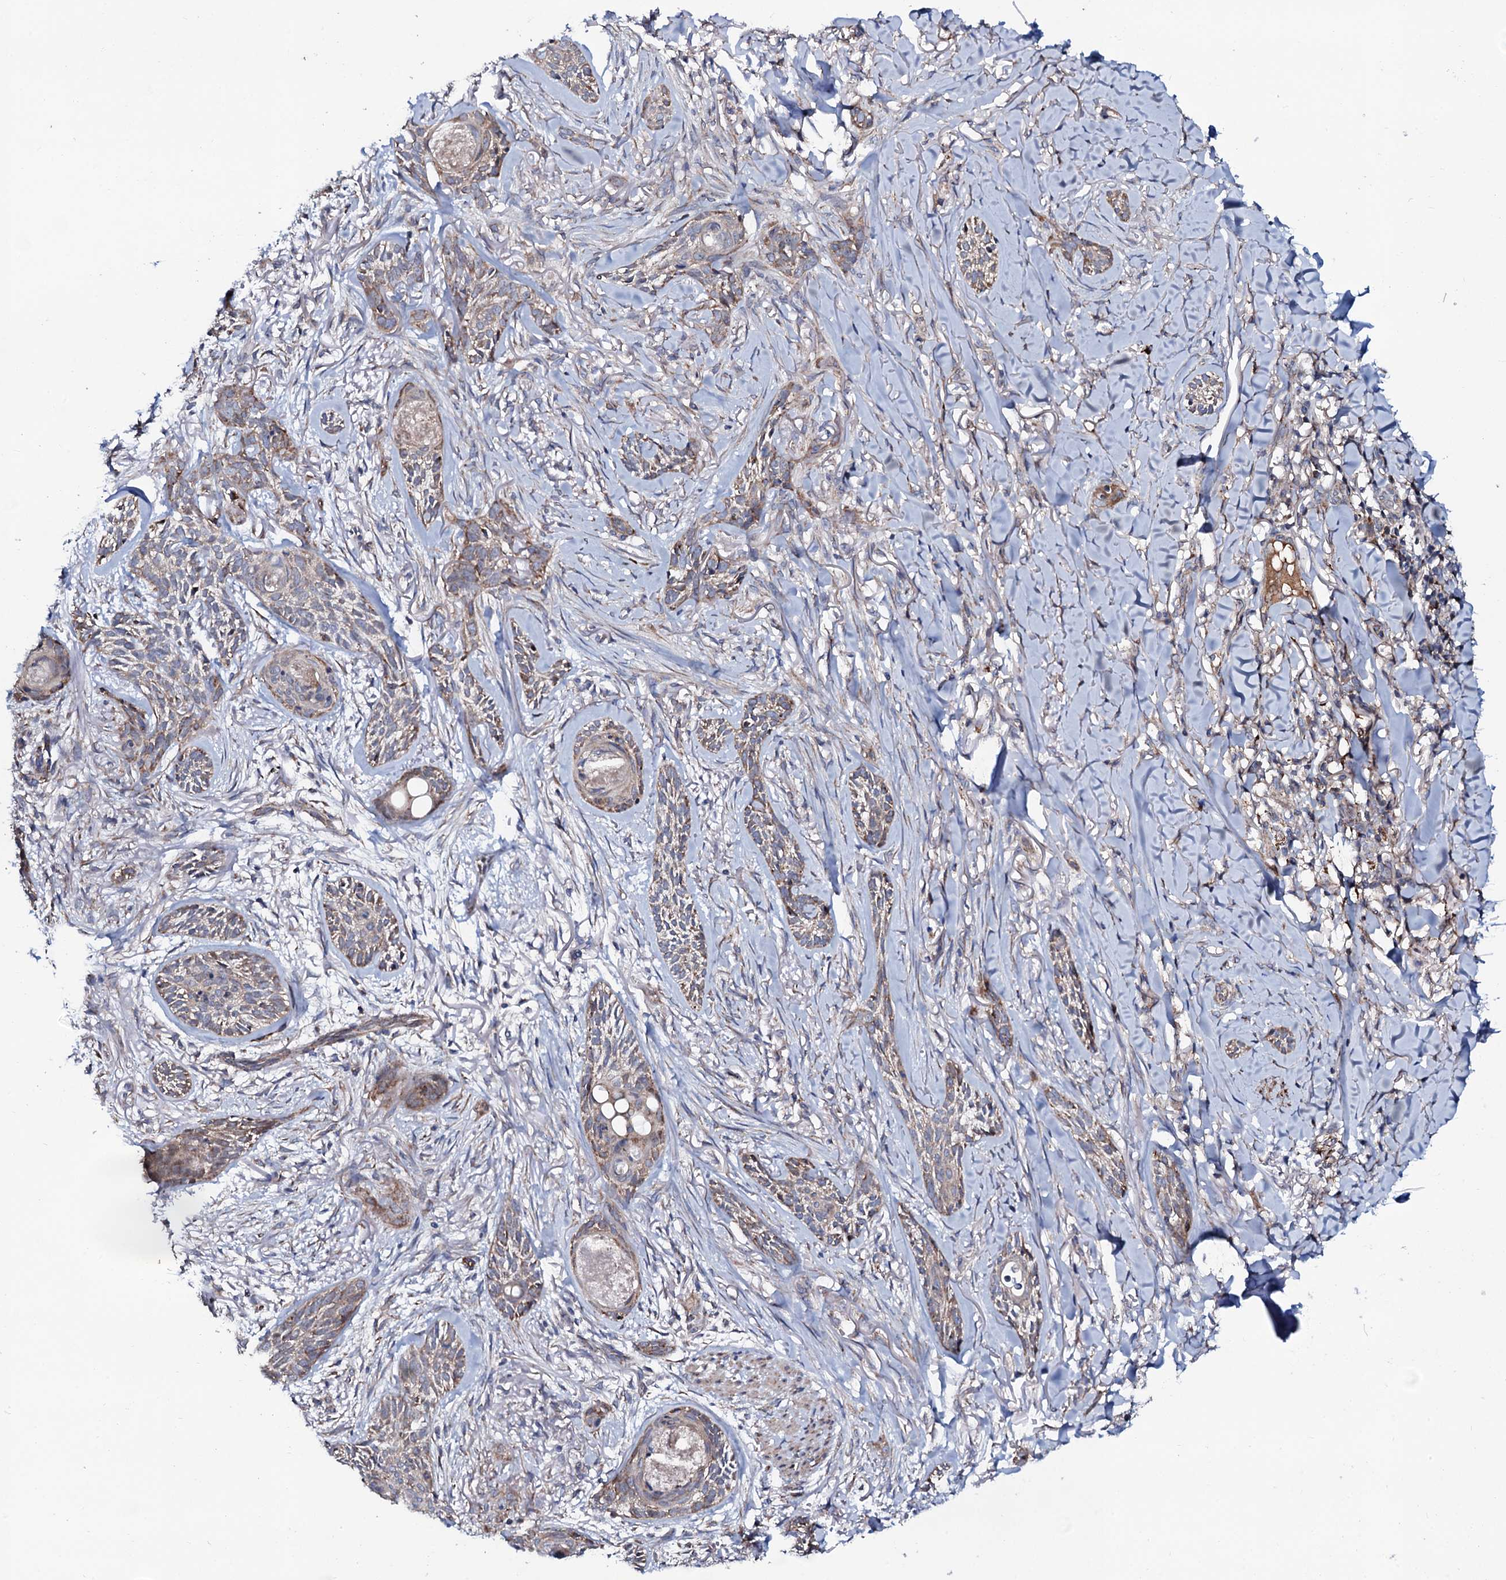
{"staining": {"intensity": "moderate", "quantity": "<25%", "location": "cytoplasmic/membranous"}, "tissue": "skin cancer", "cell_type": "Tumor cells", "image_type": "cancer", "snomed": [{"axis": "morphology", "description": "Basal cell carcinoma"}, {"axis": "topography", "description": "Skin"}], "caption": "Human skin basal cell carcinoma stained with a protein marker displays moderate staining in tumor cells.", "gene": "PPP1R3D", "patient": {"sex": "female", "age": 59}}